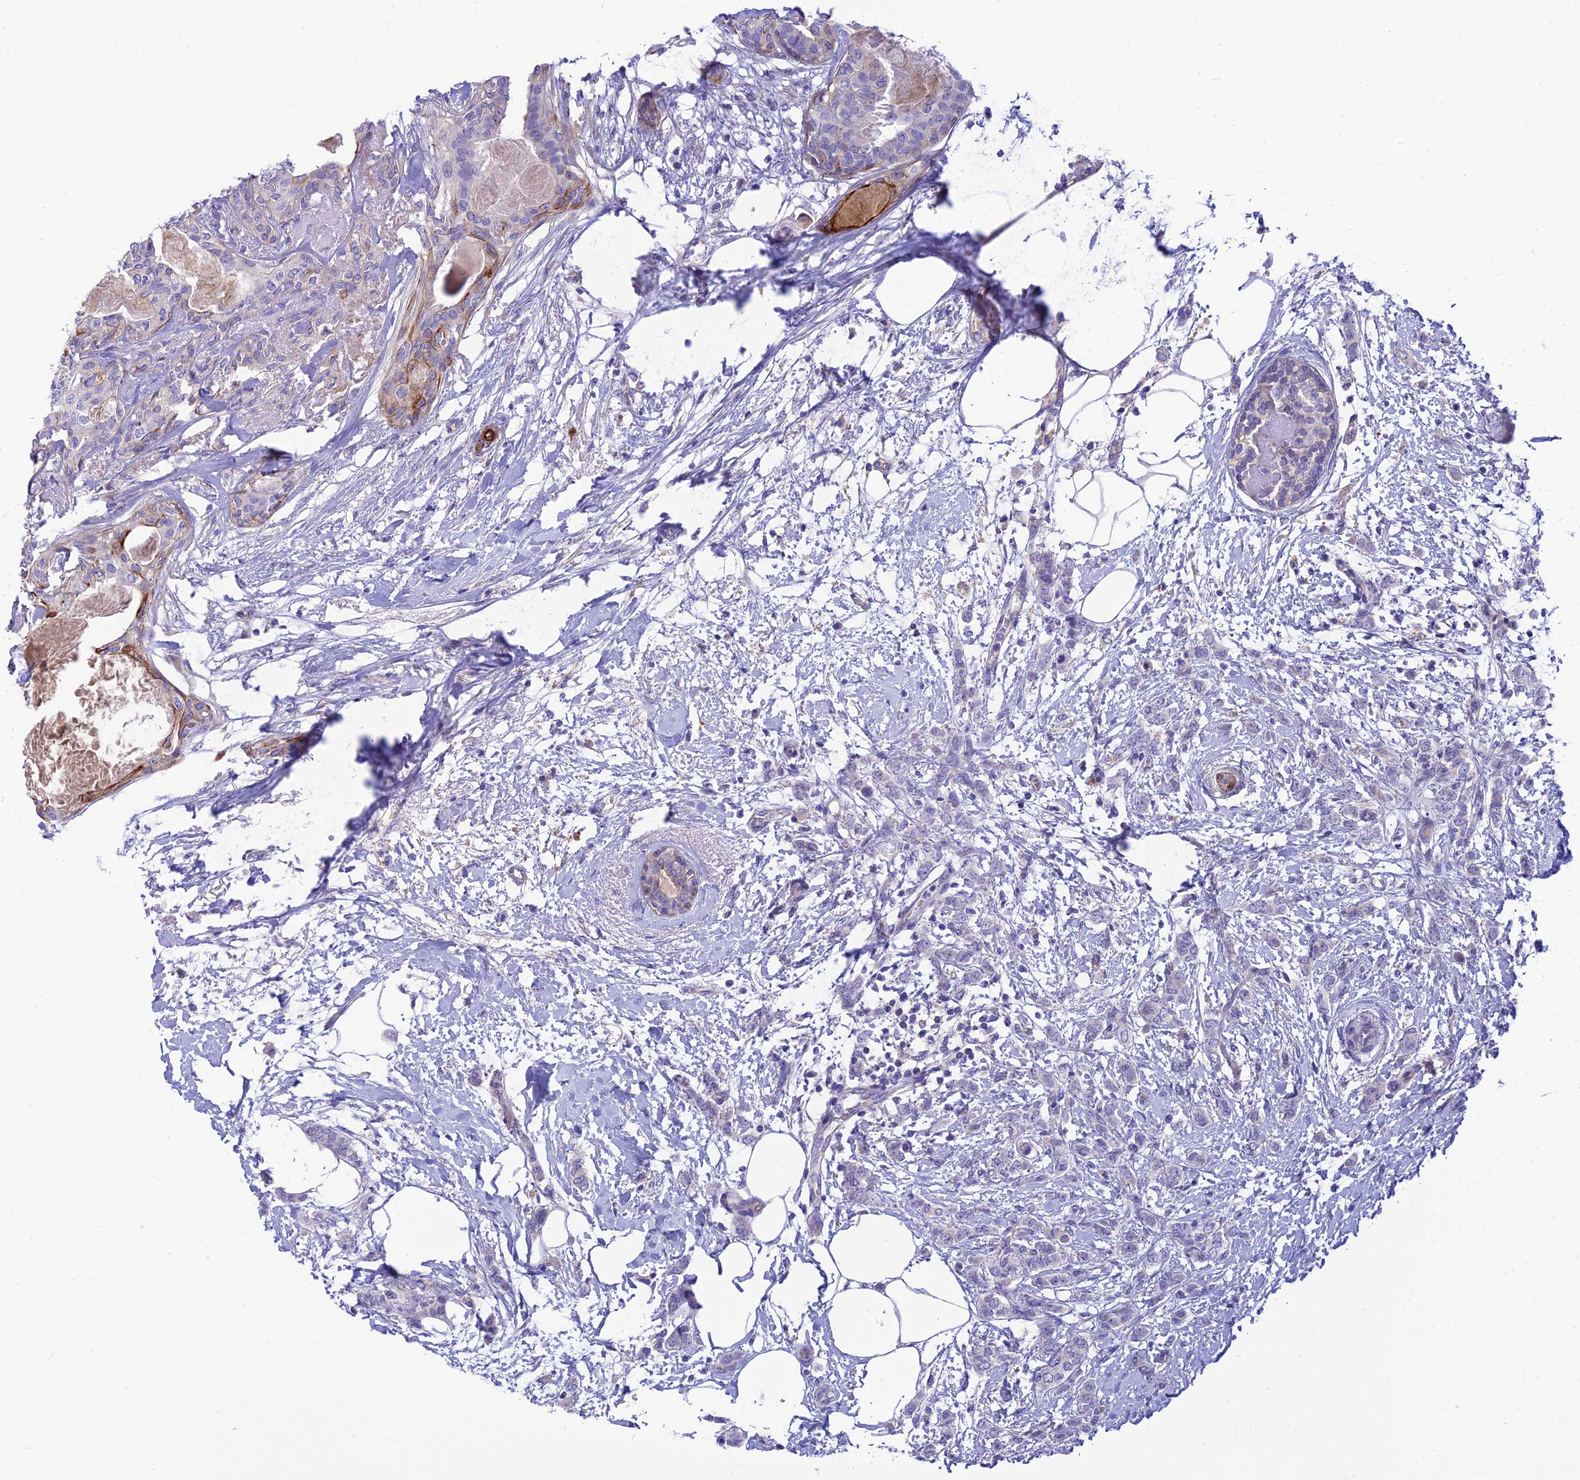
{"staining": {"intensity": "negative", "quantity": "none", "location": "none"}, "tissue": "breast cancer", "cell_type": "Tumor cells", "image_type": "cancer", "snomed": [{"axis": "morphology", "description": "Duct carcinoma"}, {"axis": "topography", "description": "Breast"}], "caption": "Immunohistochemistry of human breast cancer reveals no expression in tumor cells.", "gene": "CCDC157", "patient": {"sex": "female", "age": 72}}